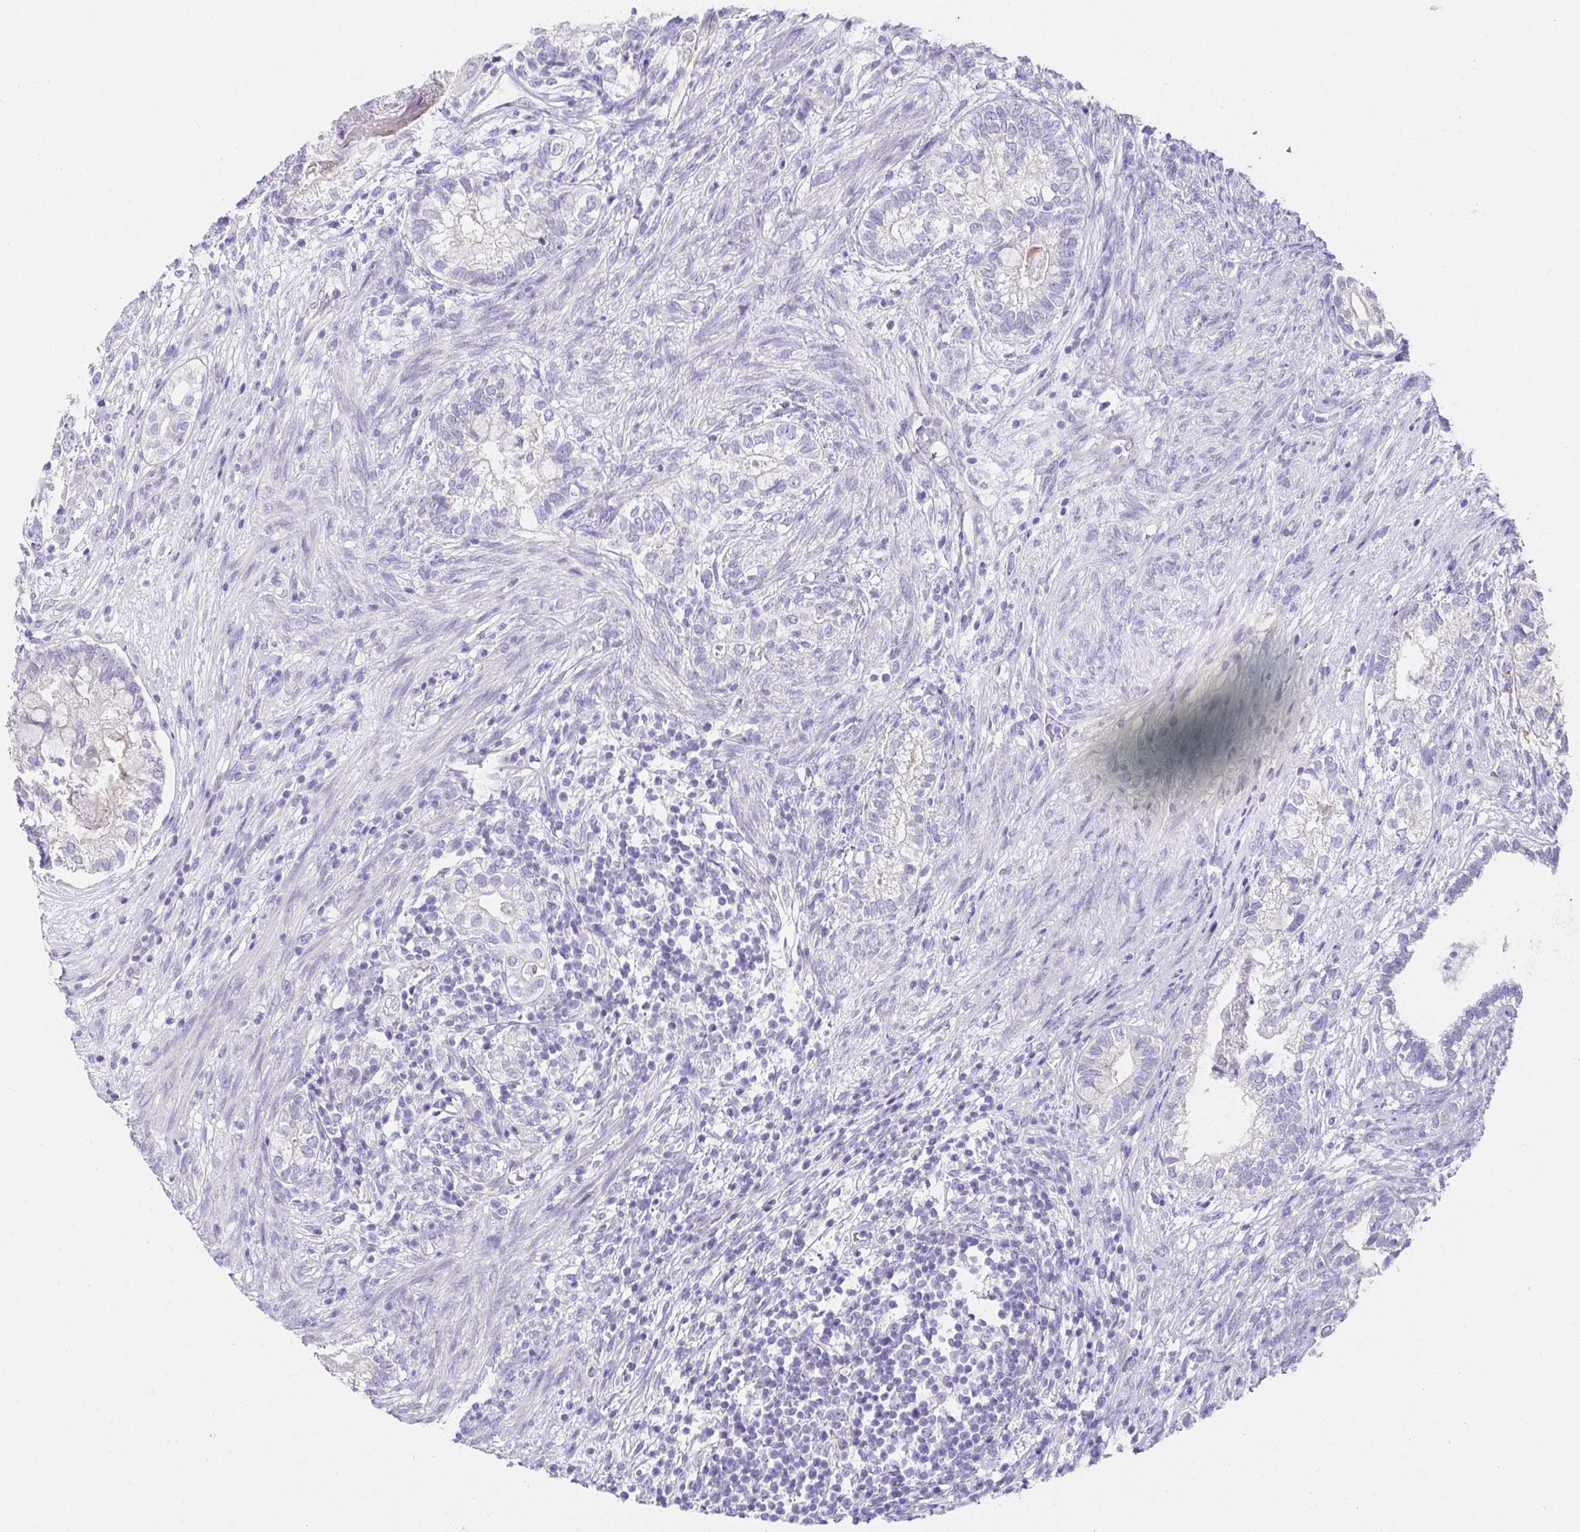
{"staining": {"intensity": "negative", "quantity": "none", "location": "none"}, "tissue": "testis cancer", "cell_type": "Tumor cells", "image_type": "cancer", "snomed": [{"axis": "morphology", "description": "Seminoma, NOS"}, {"axis": "morphology", "description": "Carcinoma, Embryonal, NOS"}, {"axis": "topography", "description": "Testis"}], "caption": "Immunohistochemistry (IHC) of human testis cancer reveals no expression in tumor cells.", "gene": "VGLL1", "patient": {"sex": "male", "age": 41}}